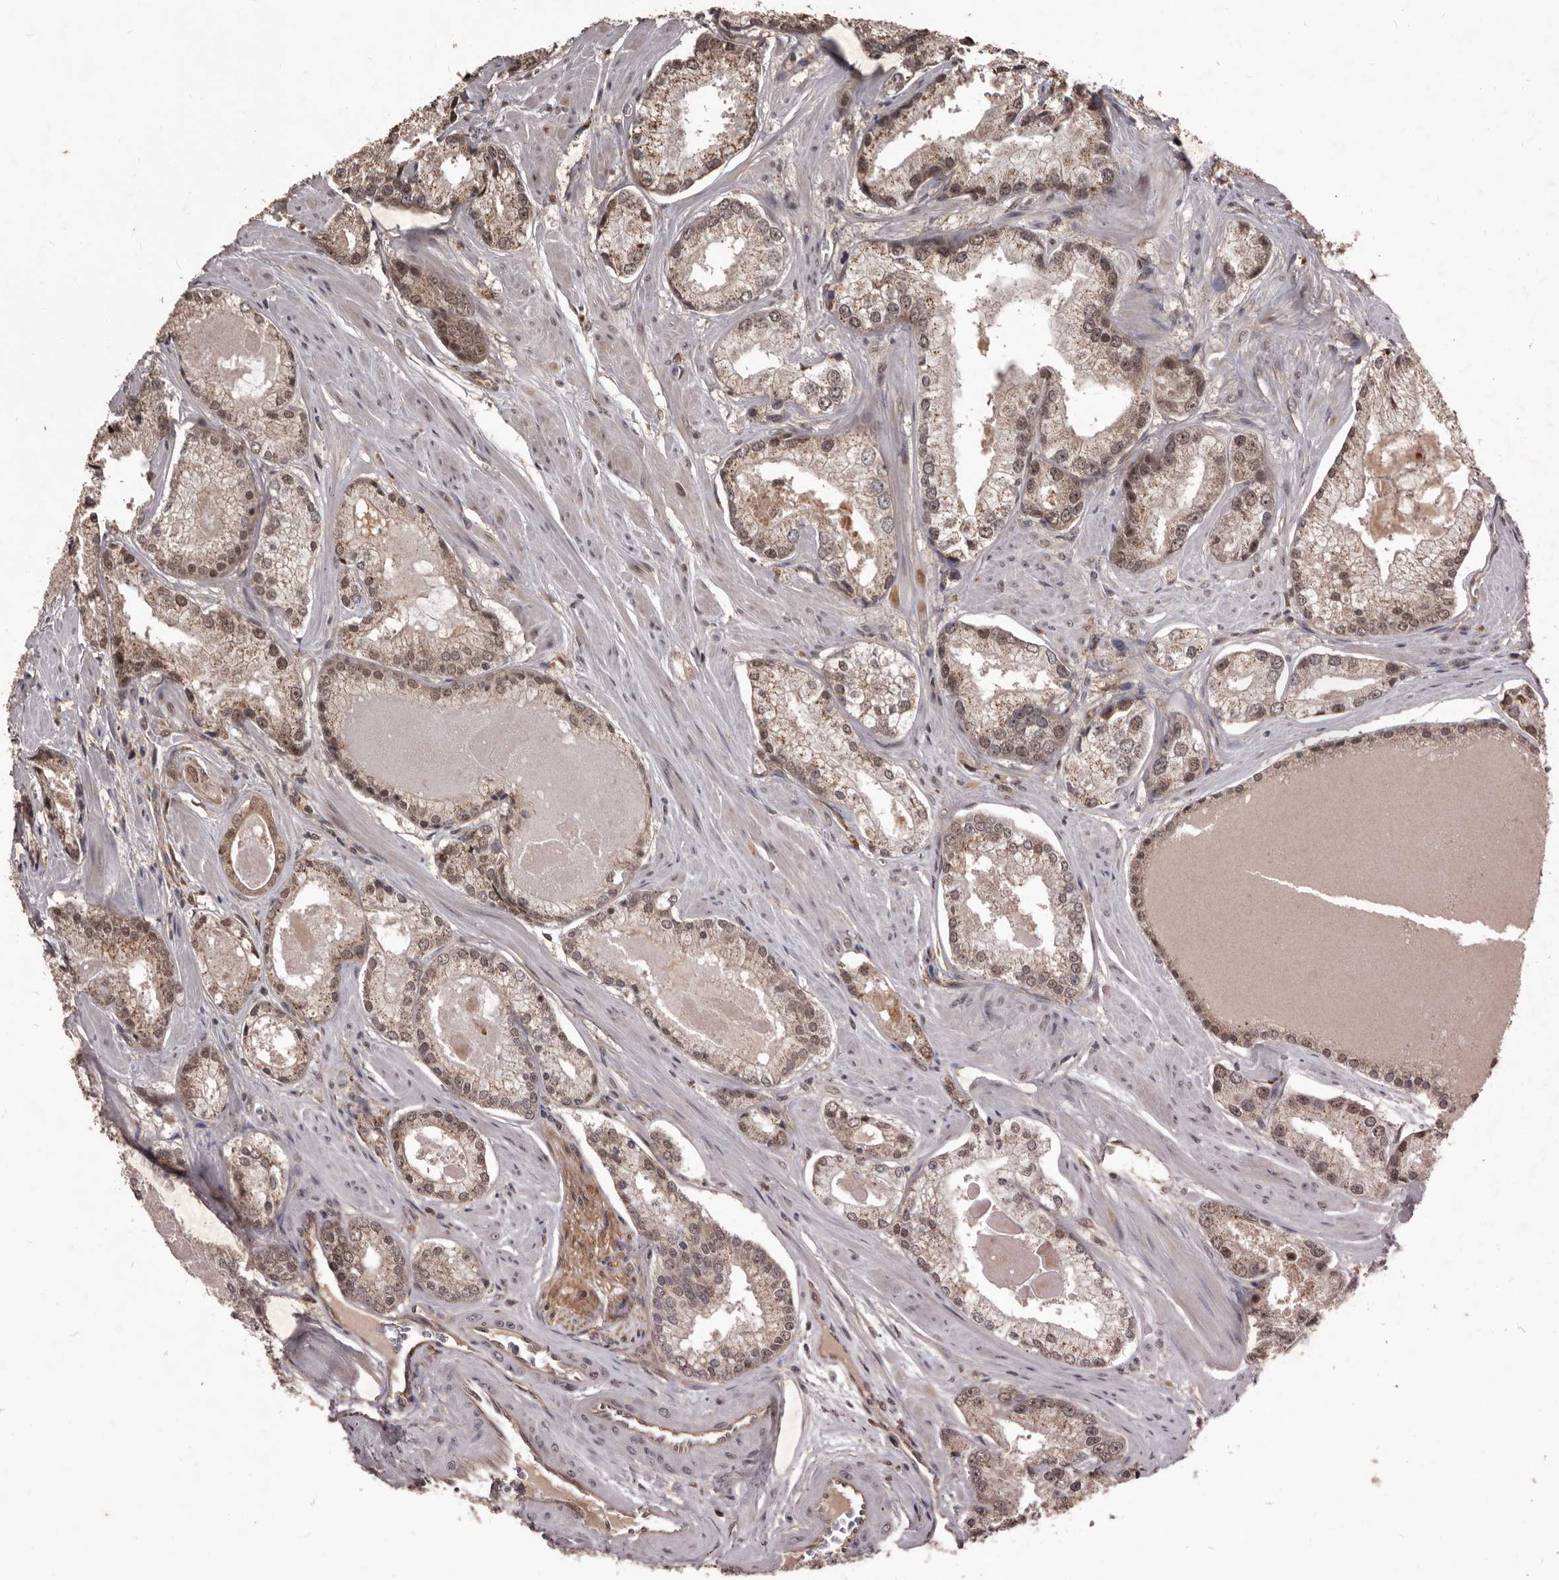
{"staining": {"intensity": "weak", "quantity": ">75%", "location": "nuclear"}, "tissue": "prostate cancer", "cell_type": "Tumor cells", "image_type": "cancer", "snomed": [{"axis": "morphology", "description": "Adenocarcinoma, Low grade"}, {"axis": "topography", "description": "Prostate"}], "caption": "IHC (DAB) staining of human prostate cancer (low-grade adenocarcinoma) reveals weak nuclear protein expression in about >75% of tumor cells.", "gene": "AHR", "patient": {"sex": "male", "age": 54}}